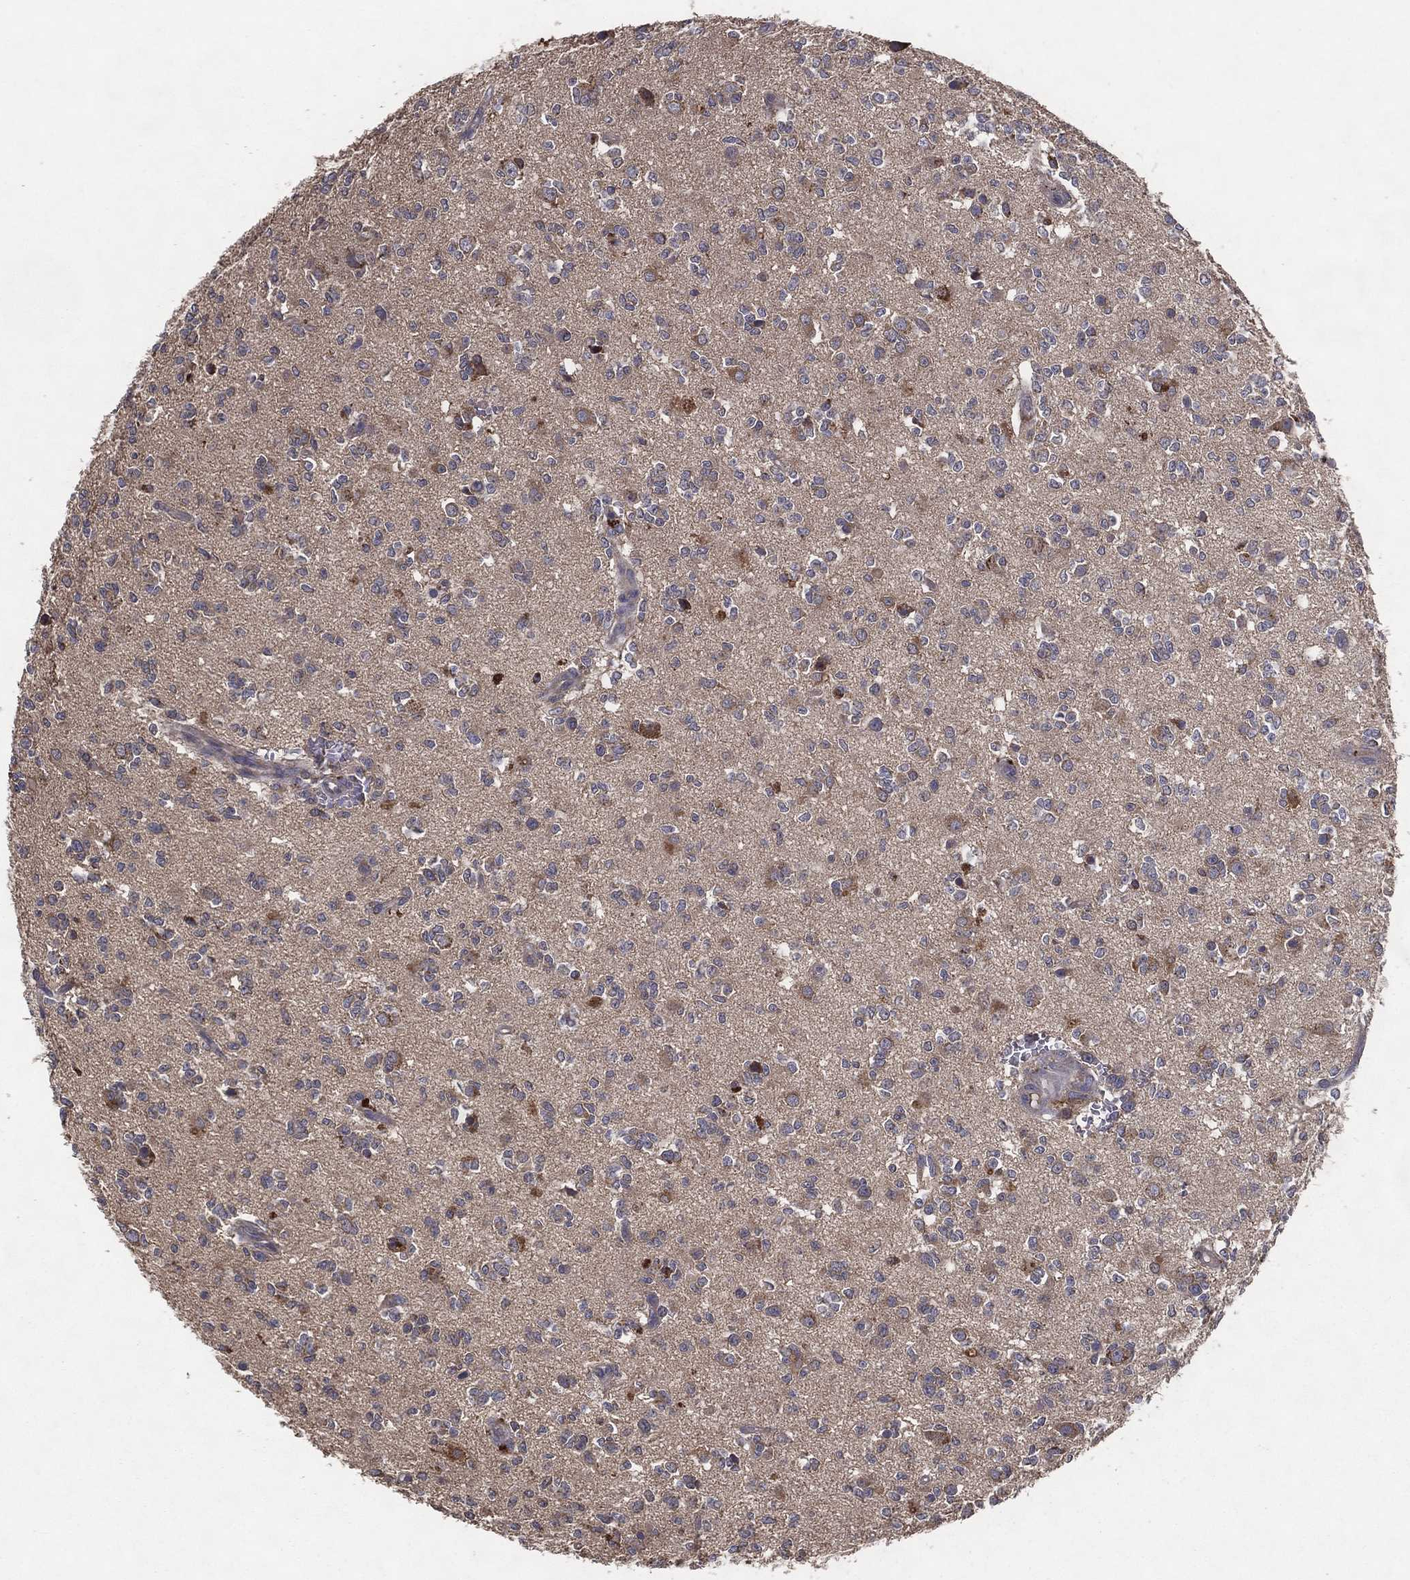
{"staining": {"intensity": "moderate", "quantity": "<25%", "location": "cytoplasmic/membranous"}, "tissue": "glioma", "cell_type": "Tumor cells", "image_type": "cancer", "snomed": [{"axis": "morphology", "description": "Glioma, malignant, Low grade"}, {"axis": "topography", "description": "Brain"}], "caption": "Protein analysis of glioma tissue exhibits moderate cytoplasmic/membranous staining in approximately <25% of tumor cells.", "gene": "MT-ND1", "patient": {"sex": "female", "age": 45}}